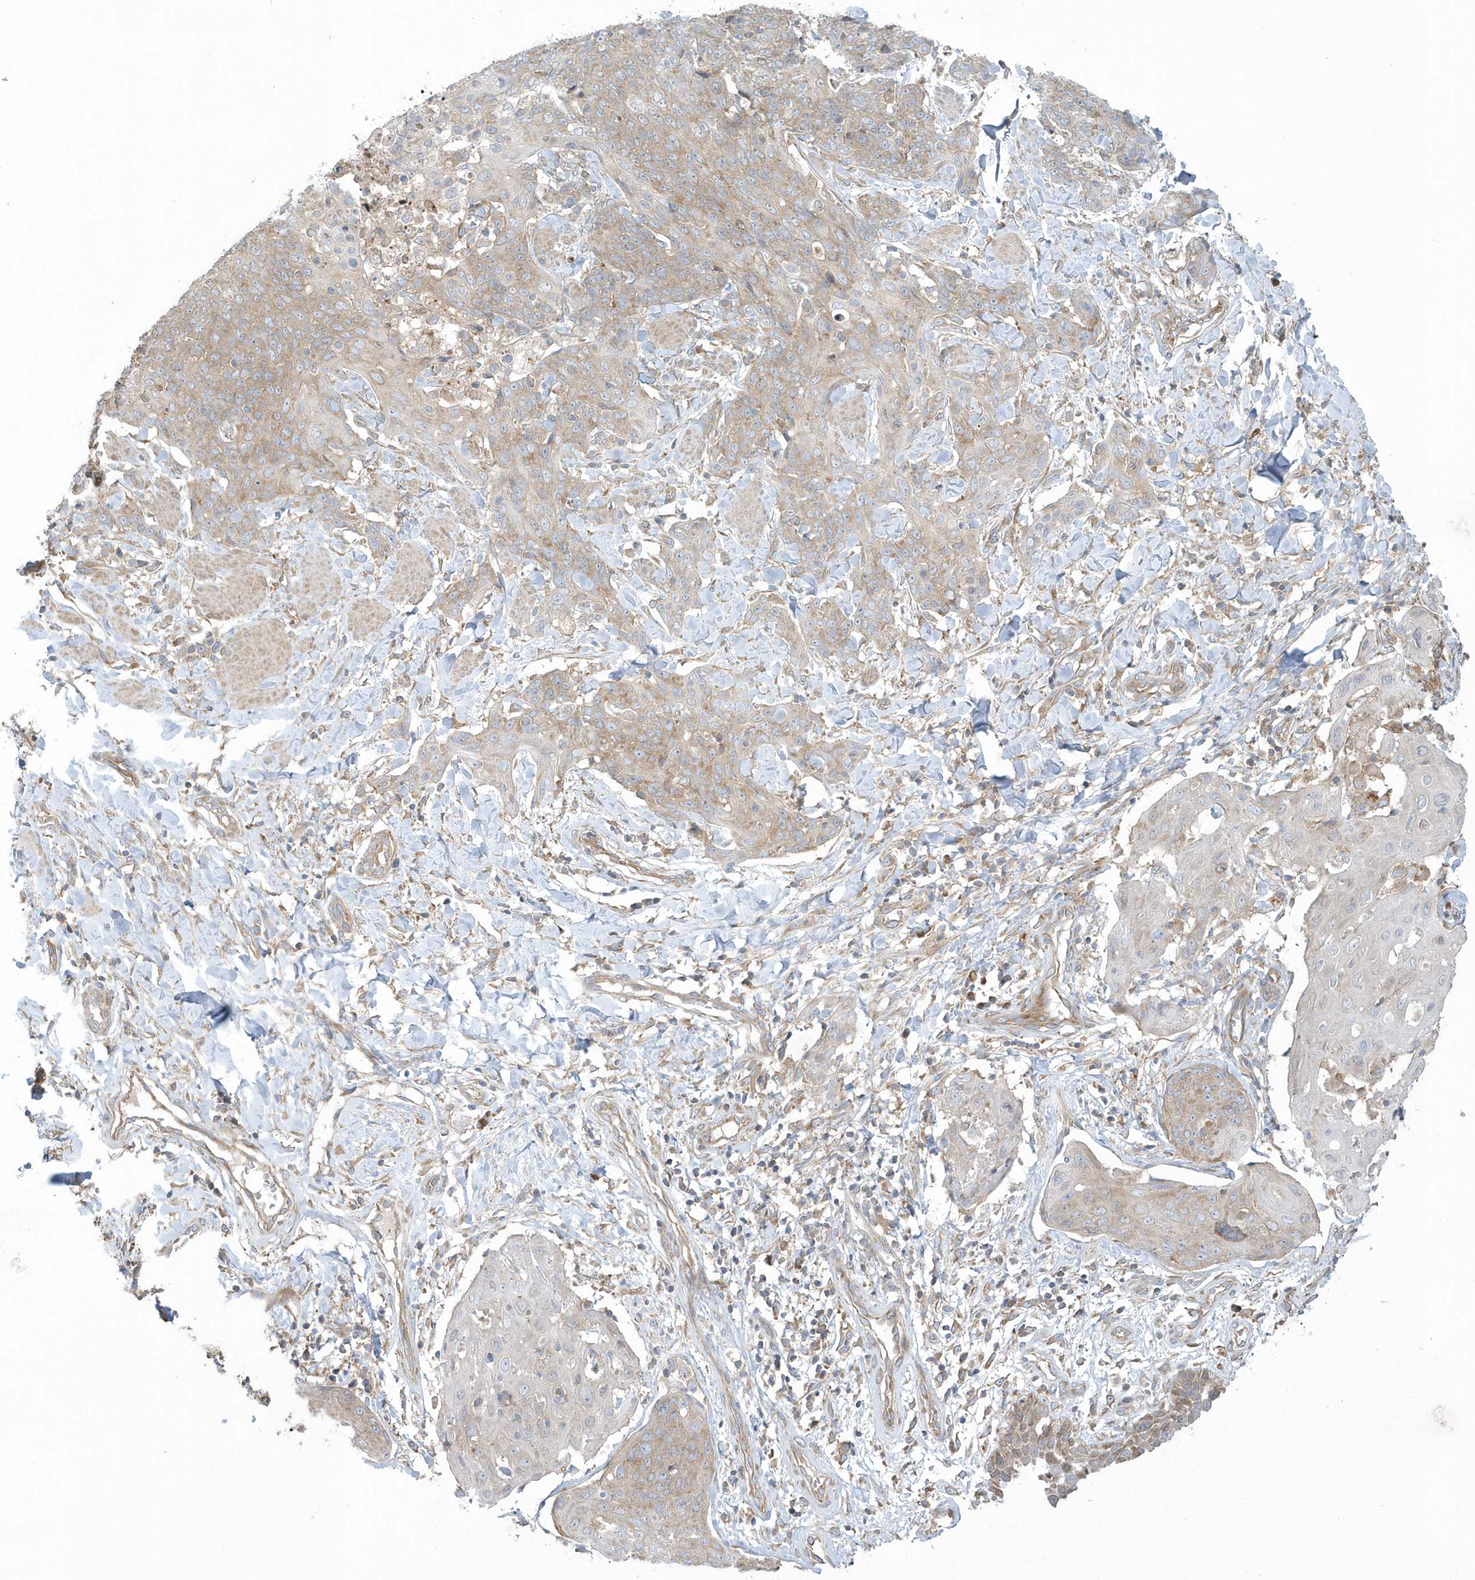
{"staining": {"intensity": "weak", "quantity": "25%-75%", "location": "cytoplasmic/membranous"}, "tissue": "skin cancer", "cell_type": "Tumor cells", "image_type": "cancer", "snomed": [{"axis": "morphology", "description": "Squamous cell carcinoma, NOS"}, {"axis": "topography", "description": "Skin"}, {"axis": "topography", "description": "Vulva"}], "caption": "The micrograph shows staining of squamous cell carcinoma (skin), revealing weak cytoplasmic/membranous protein staining (brown color) within tumor cells.", "gene": "CNOT10", "patient": {"sex": "female", "age": 85}}